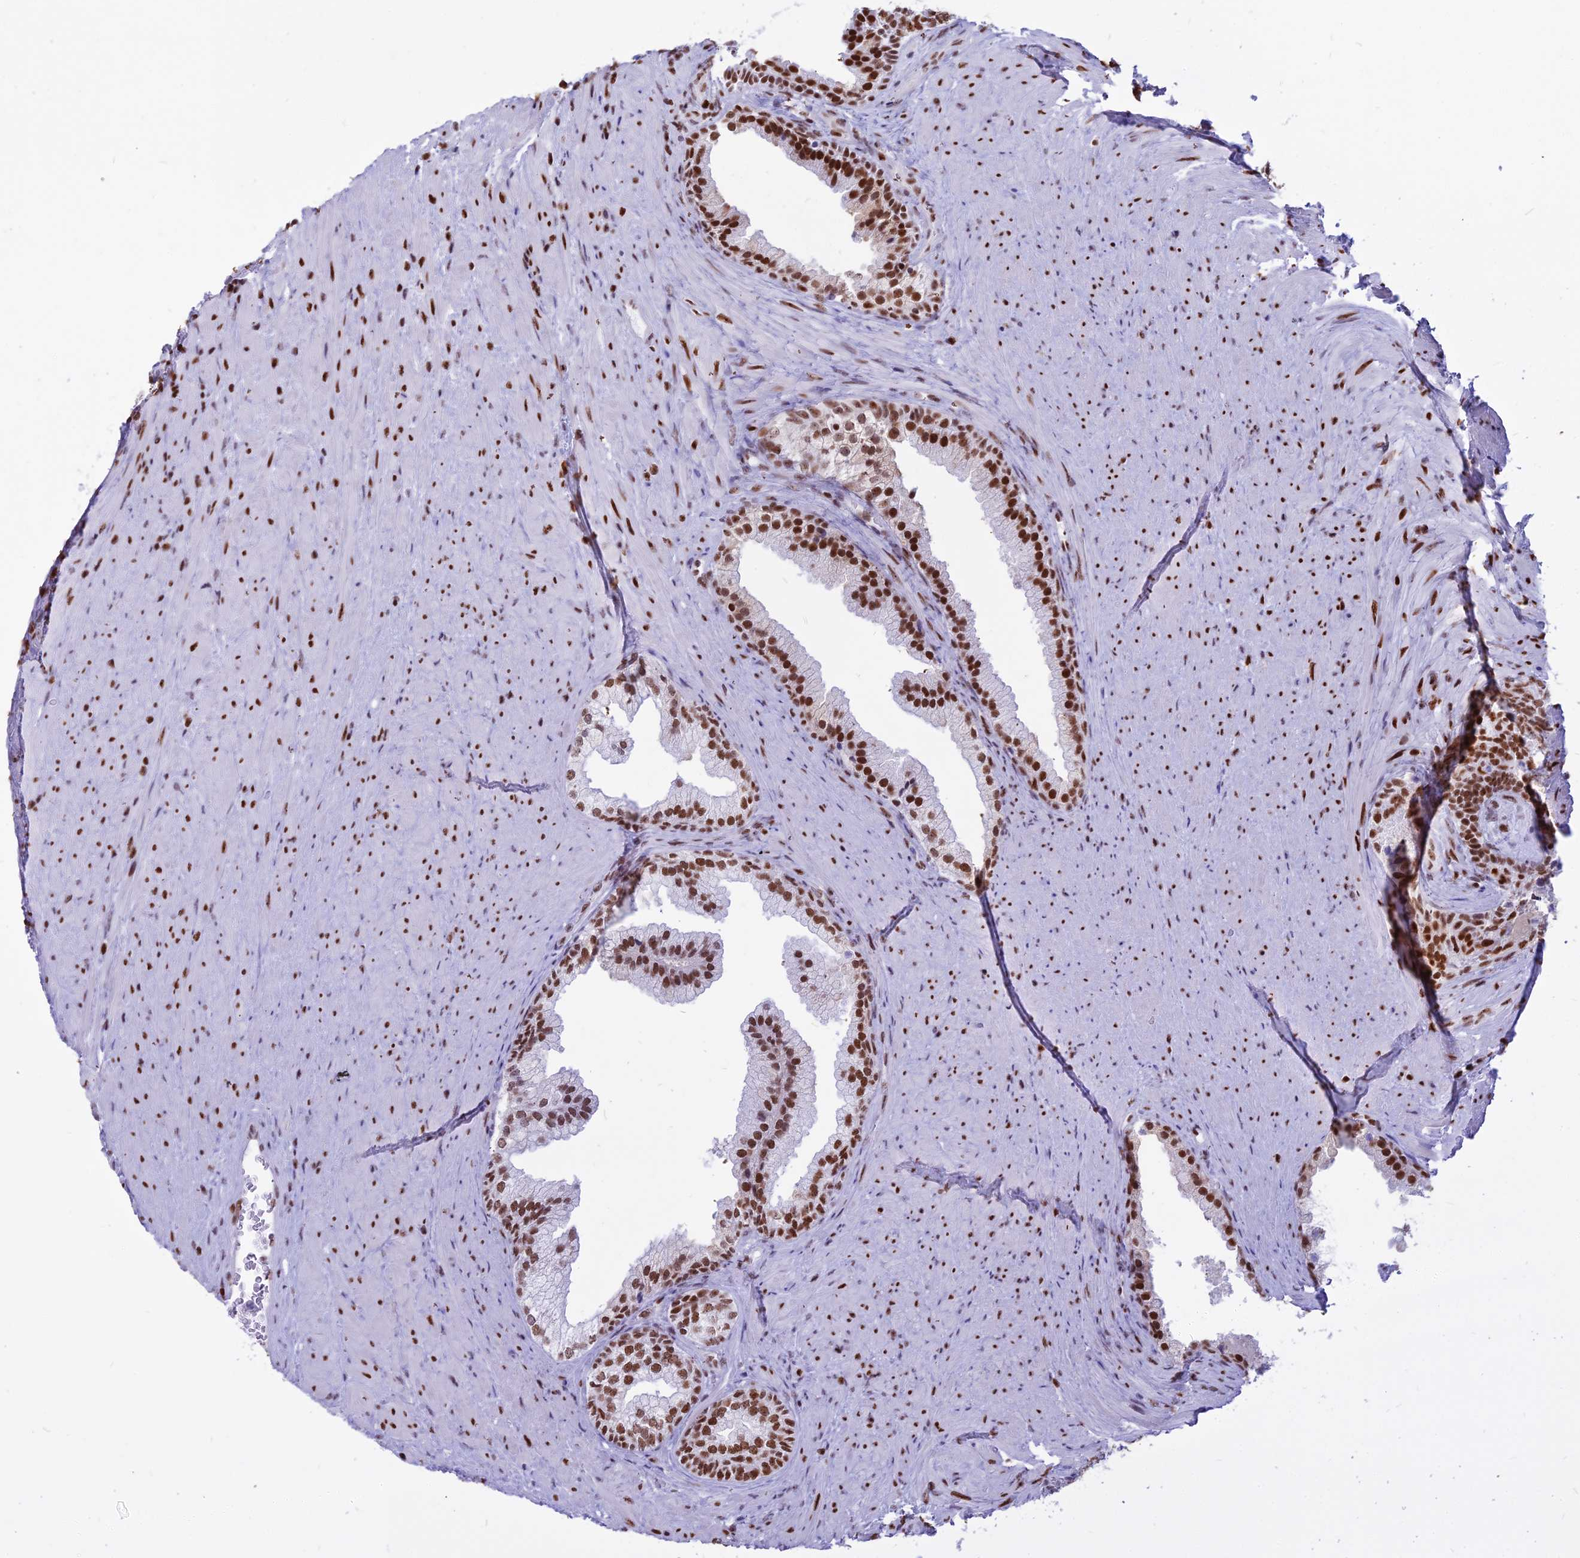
{"staining": {"intensity": "strong", "quantity": ">75%", "location": "nuclear"}, "tissue": "prostate", "cell_type": "Glandular cells", "image_type": "normal", "snomed": [{"axis": "morphology", "description": "Normal tissue, NOS"}, {"axis": "topography", "description": "Prostate"}], "caption": "Protein expression analysis of unremarkable human prostate reveals strong nuclear expression in about >75% of glandular cells. (DAB IHC with brightfield microscopy, high magnification).", "gene": "PARP1", "patient": {"sex": "male", "age": 76}}